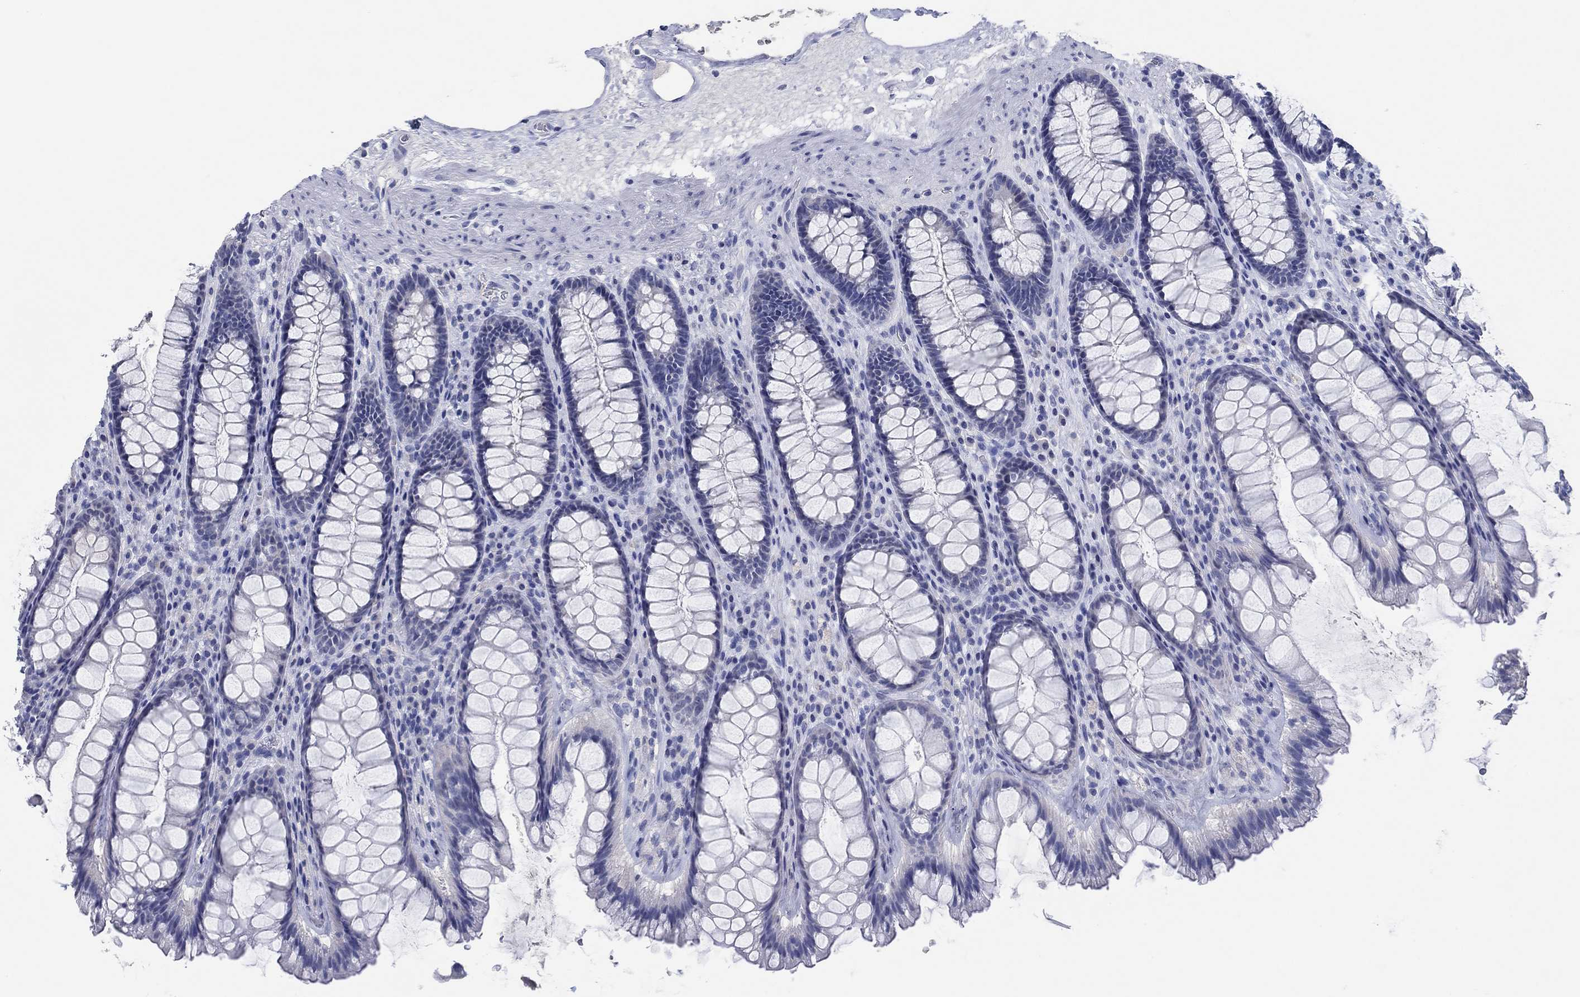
{"staining": {"intensity": "negative", "quantity": "none", "location": "none"}, "tissue": "rectum", "cell_type": "Glandular cells", "image_type": "normal", "snomed": [{"axis": "morphology", "description": "Normal tissue, NOS"}, {"axis": "topography", "description": "Rectum"}], "caption": "The histopathology image shows no significant staining in glandular cells of rectum.", "gene": "POU5F1", "patient": {"sex": "male", "age": 72}}